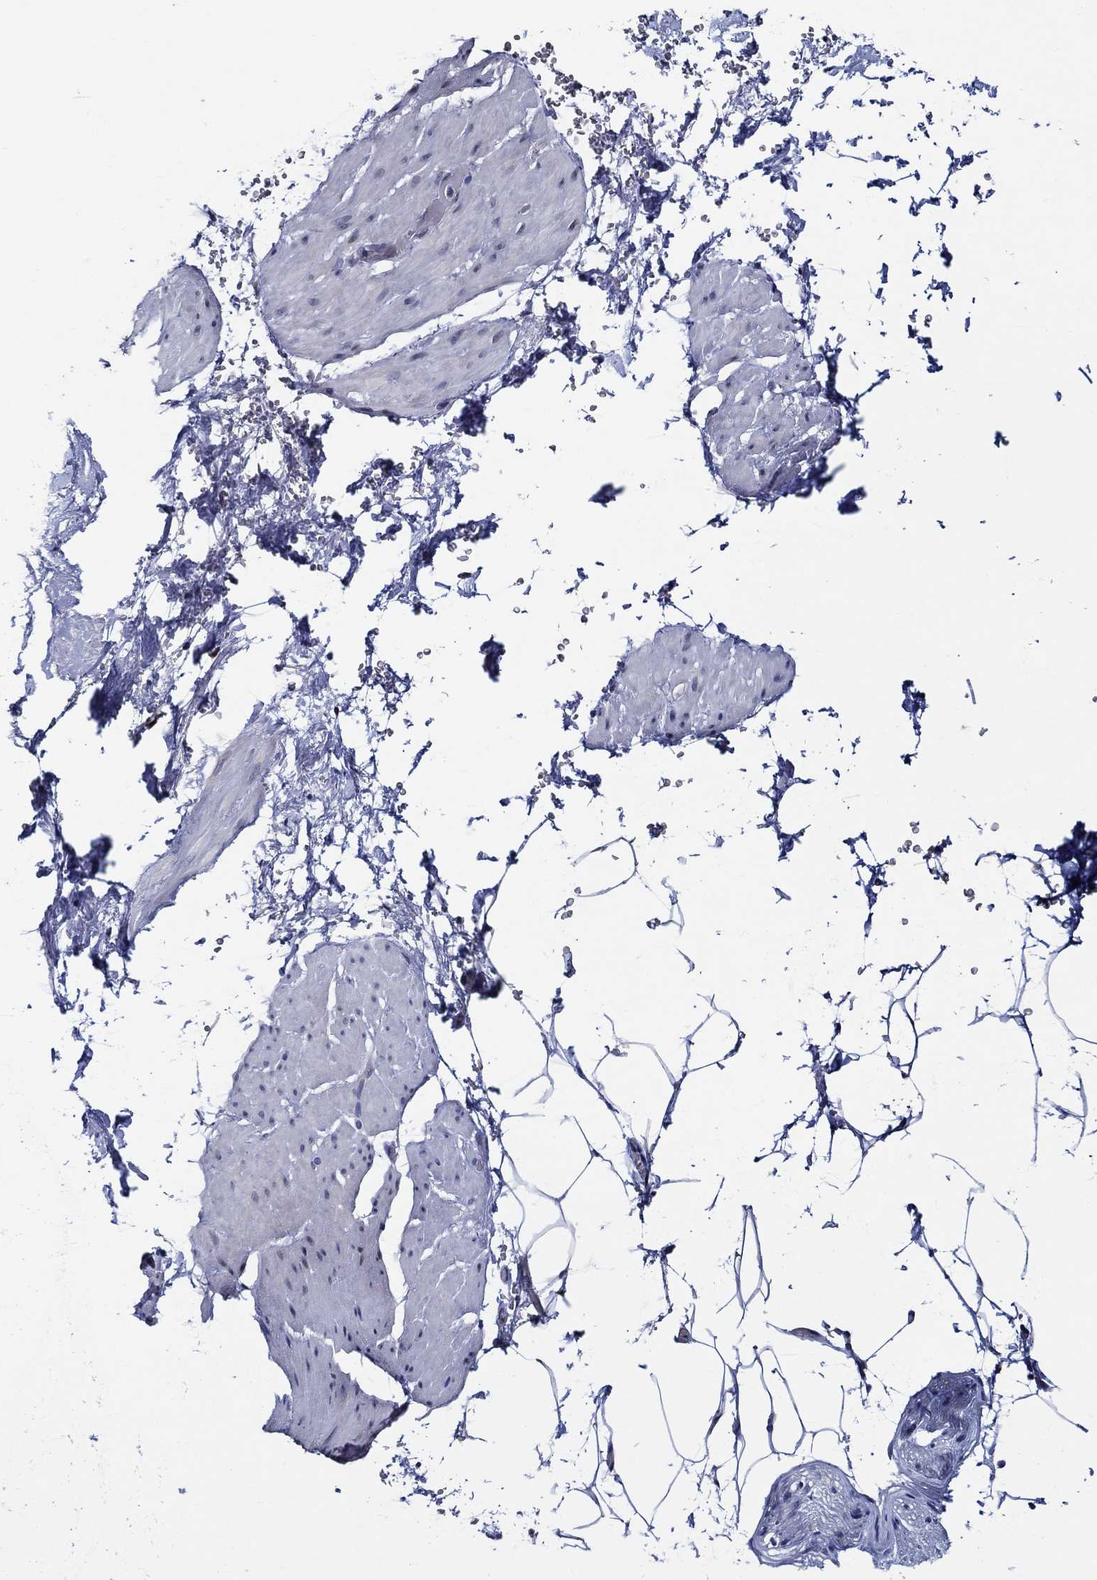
{"staining": {"intensity": "negative", "quantity": "none", "location": "none"}, "tissue": "adipose tissue", "cell_type": "Adipocytes", "image_type": "normal", "snomed": [{"axis": "morphology", "description": "Normal tissue, NOS"}, {"axis": "topography", "description": "Soft tissue"}, {"axis": "topography", "description": "Adipose tissue"}, {"axis": "topography", "description": "Vascular tissue"}, {"axis": "topography", "description": "Peripheral nerve tissue"}], "caption": "High power microscopy micrograph of an immunohistochemistry (IHC) histopathology image of benign adipose tissue, revealing no significant expression in adipocytes. (DAB (3,3'-diaminobenzidine) immunohistochemistry (IHC) visualized using brightfield microscopy, high magnification).", "gene": "C8orf48", "patient": {"sex": "male", "age": 68}}